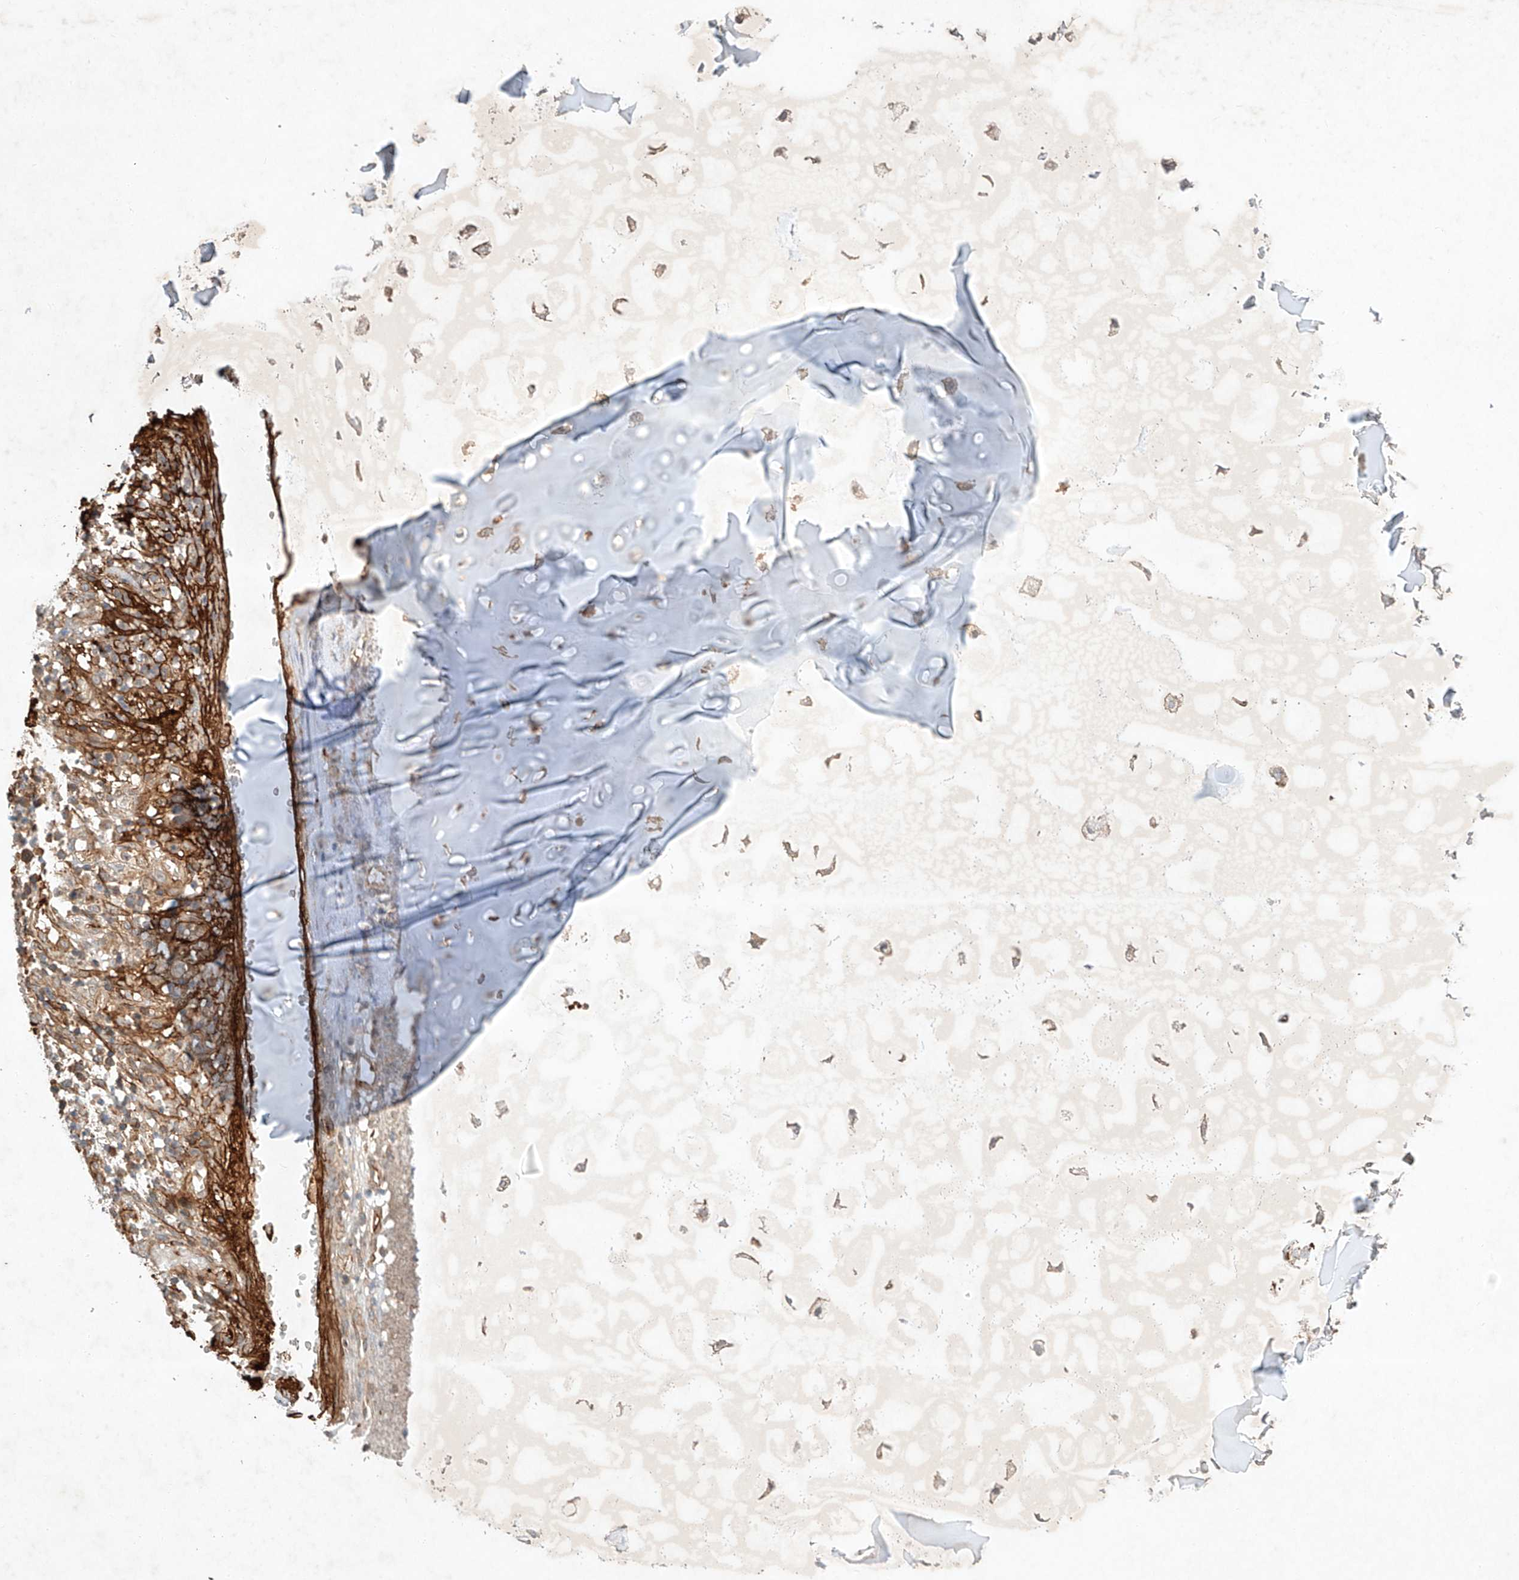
{"staining": {"intensity": "moderate", "quantity": ">75%", "location": "cytoplasmic/membranous"}, "tissue": "adipose tissue", "cell_type": "Adipocytes", "image_type": "normal", "snomed": [{"axis": "morphology", "description": "Normal tissue, NOS"}, {"axis": "morphology", "description": "Basal cell carcinoma"}, {"axis": "topography", "description": "Cartilage tissue"}, {"axis": "topography", "description": "Nasopharynx"}, {"axis": "topography", "description": "Oral tissue"}], "caption": "About >75% of adipocytes in benign adipose tissue reveal moderate cytoplasmic/membranous protein expression as visualized by brown immunohistochemical staining.", "gene": "ARHGAP33", "patient": {"sex": "female", "age": 77}}